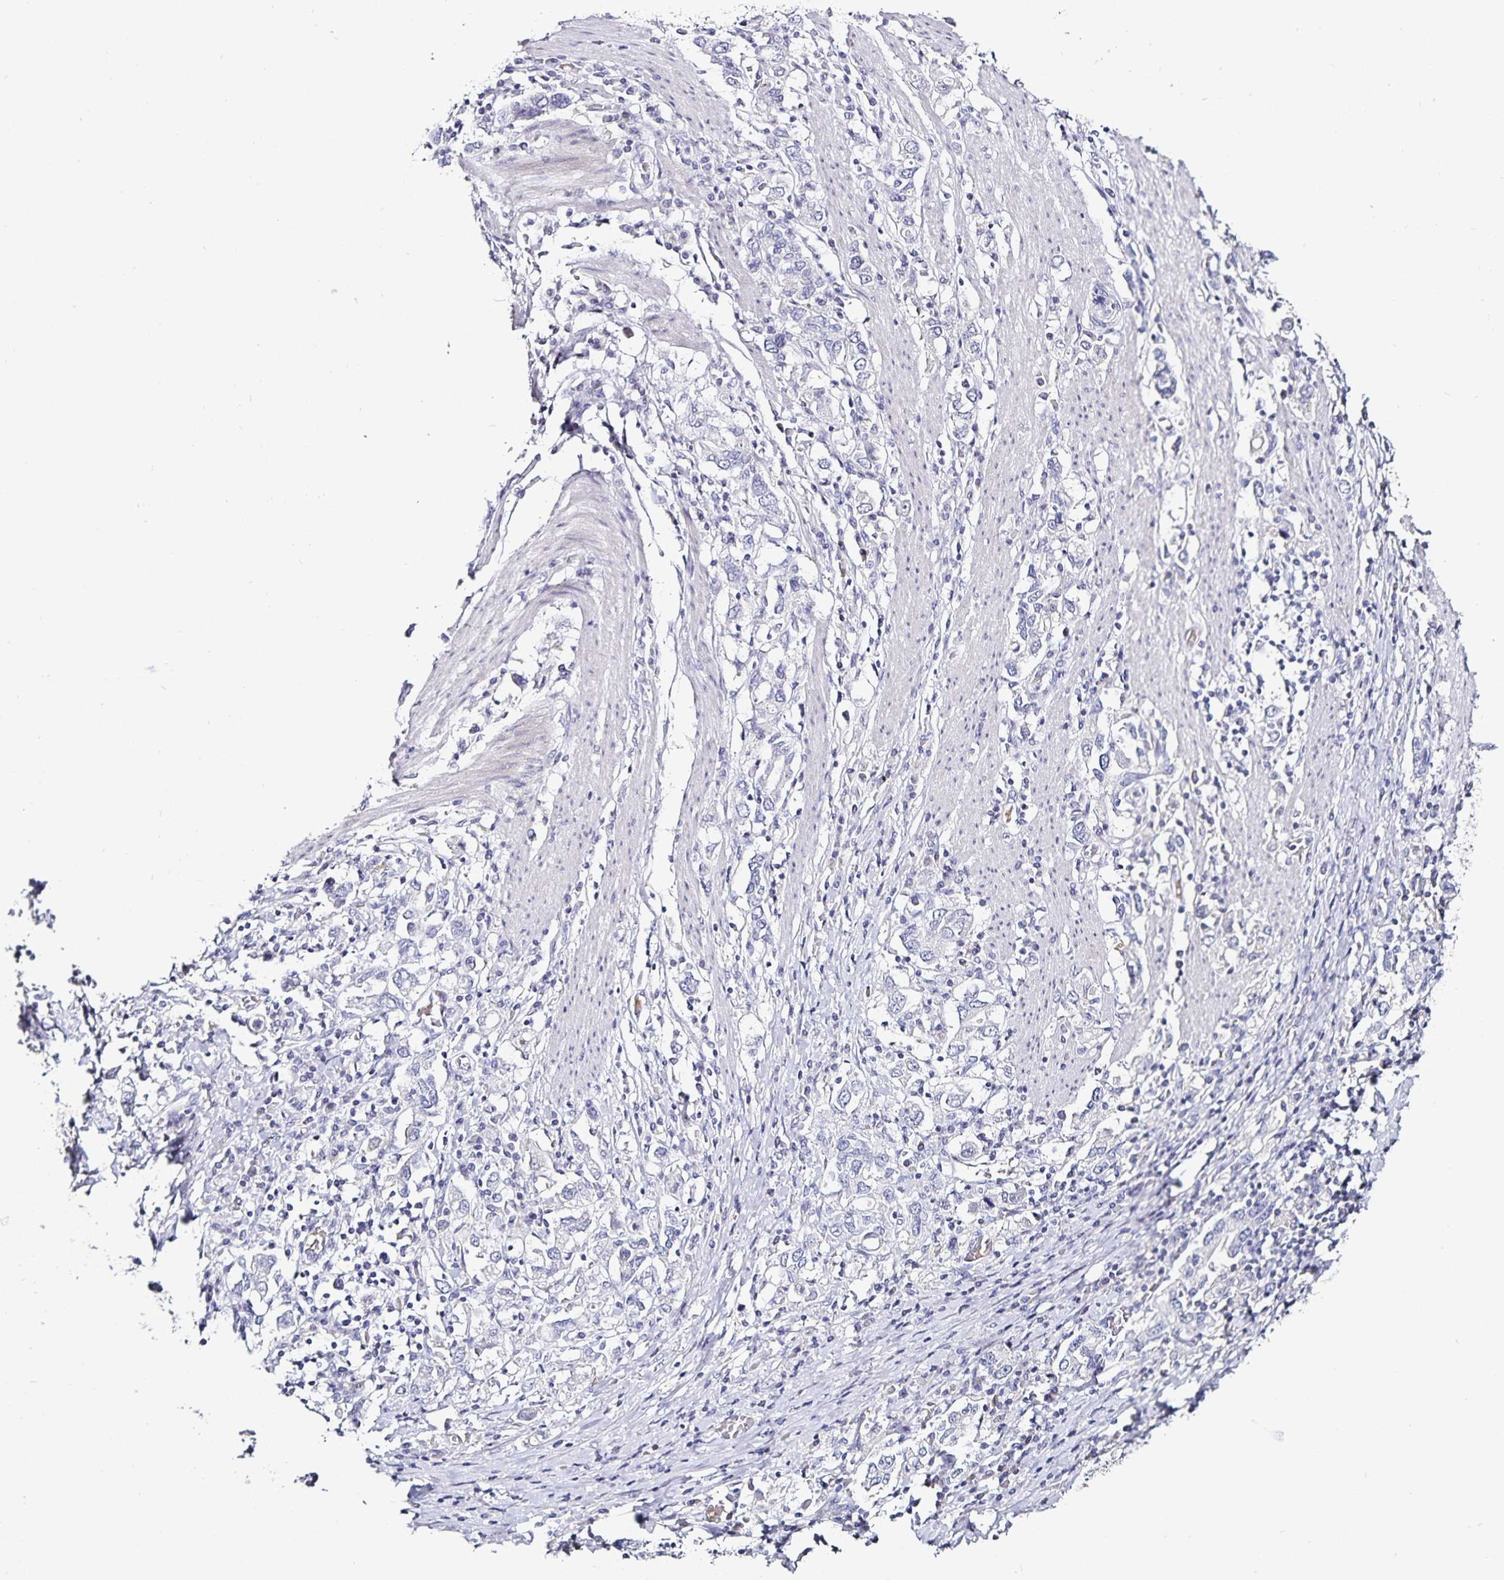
{"staining": {"intensity": "negative", "quantity": "none", "location": "none"}, "tissue": "stomach cancer", "cell_type": "Tumor cells", "image_type": "cancer", "snomed": [{"axis": "morphology", "description": "Adenocarcinoma, NOS"}, {"axis": "topography", "description": "Stomach, upper"}, {"axis": "topography", "description": "Stomach"}], "caption": "Immunohistochemical staining of stomach cancer (adenocarcinoma) shows no significant positivity in tumor cells.", "gene": "TTR", "patient": {"sex": "male", "age": 62}}